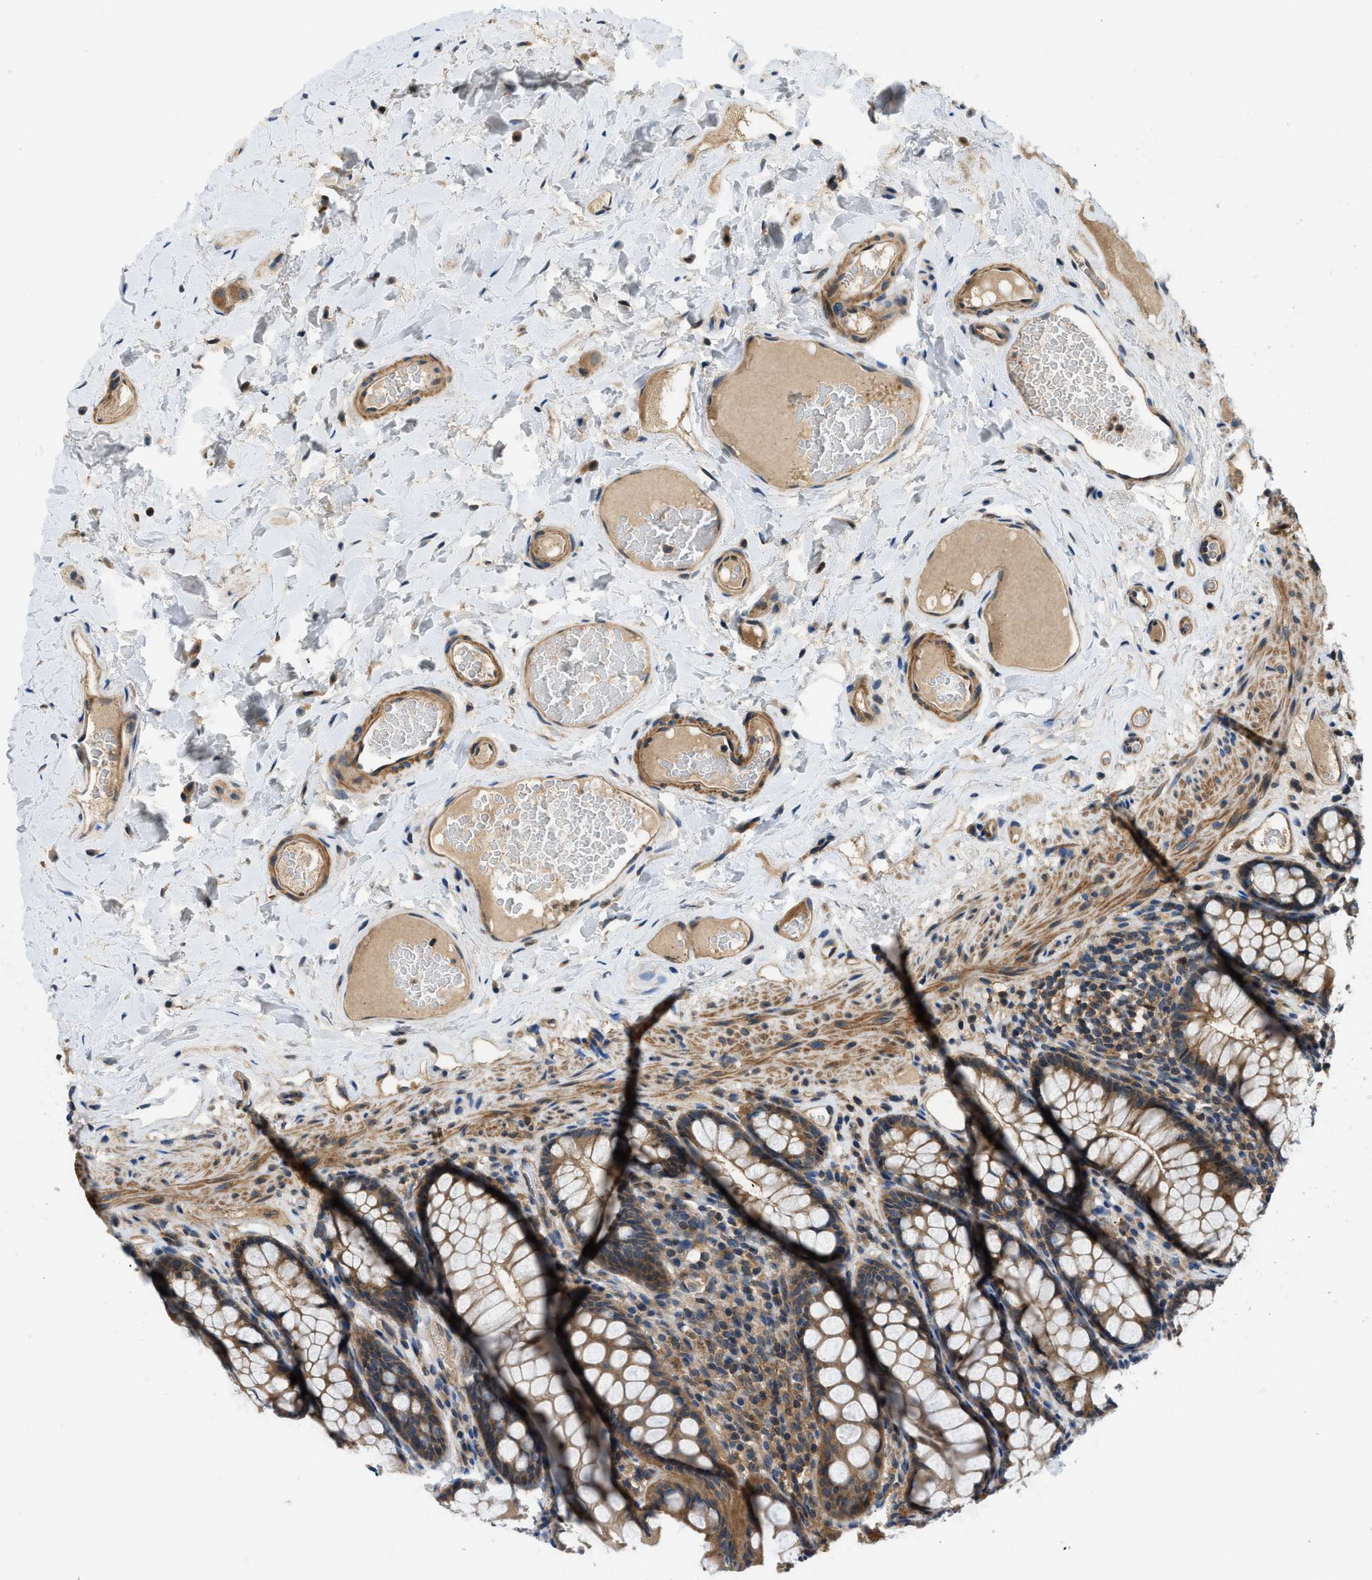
{"staining": {"intensity": "moderate", "quantity": ">75%", "location": "cytoplasmic/membranous"}, "tissue": "colon", "cell_type": "Endothelial cells", "image_type": "normal", "snomed": [{"axis": "morphology", "description": "Normal tissue, NOS"}, {"axis": "topography", "description": "Colon"}], "caption": "Brown immunohistochemical staining in normal human colon displays moderate cytoplasmic/membranous positivity in approximately >75% of endothelial cells.", "gene": "GPR31", "patient": {"sex": "female", "age": 55}}